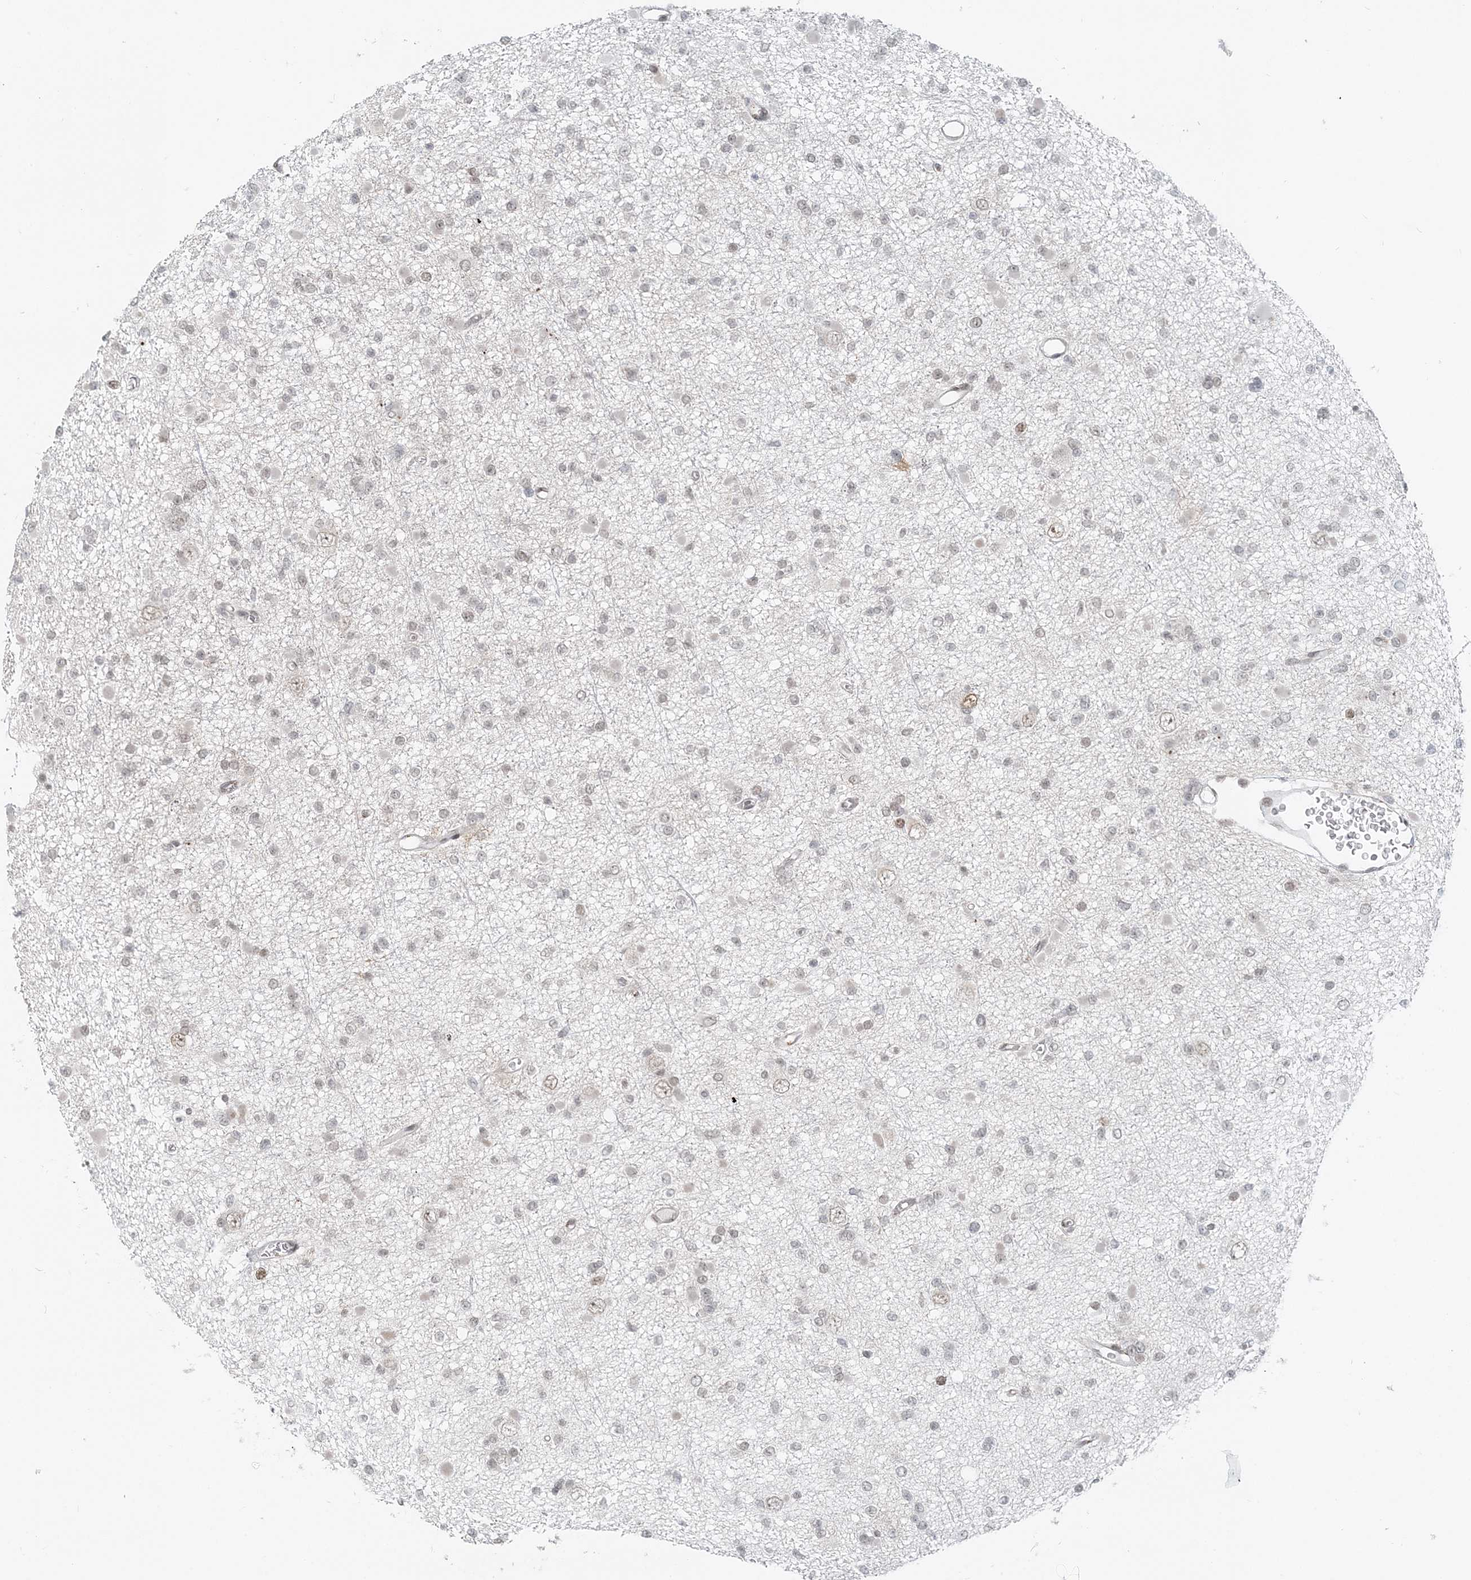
{"staining": {"intensity": "negative", "quantity": "none", "location": "none"}, "tissue": "glioma", "cell_type": "Tumor cells", "image_type": "cancer", "snomed": [{"axis": "morphology", "description": "Glioma, malignant, Low grade"}, {"axis": "topography", "description": "Brain"}], "caption": "Protein analysis of malignant glioma (low-grade) reveals no significant expression in tumor cells.", "gene": "BAZ1B", "patient": {"sex": "female", "age": 22}}